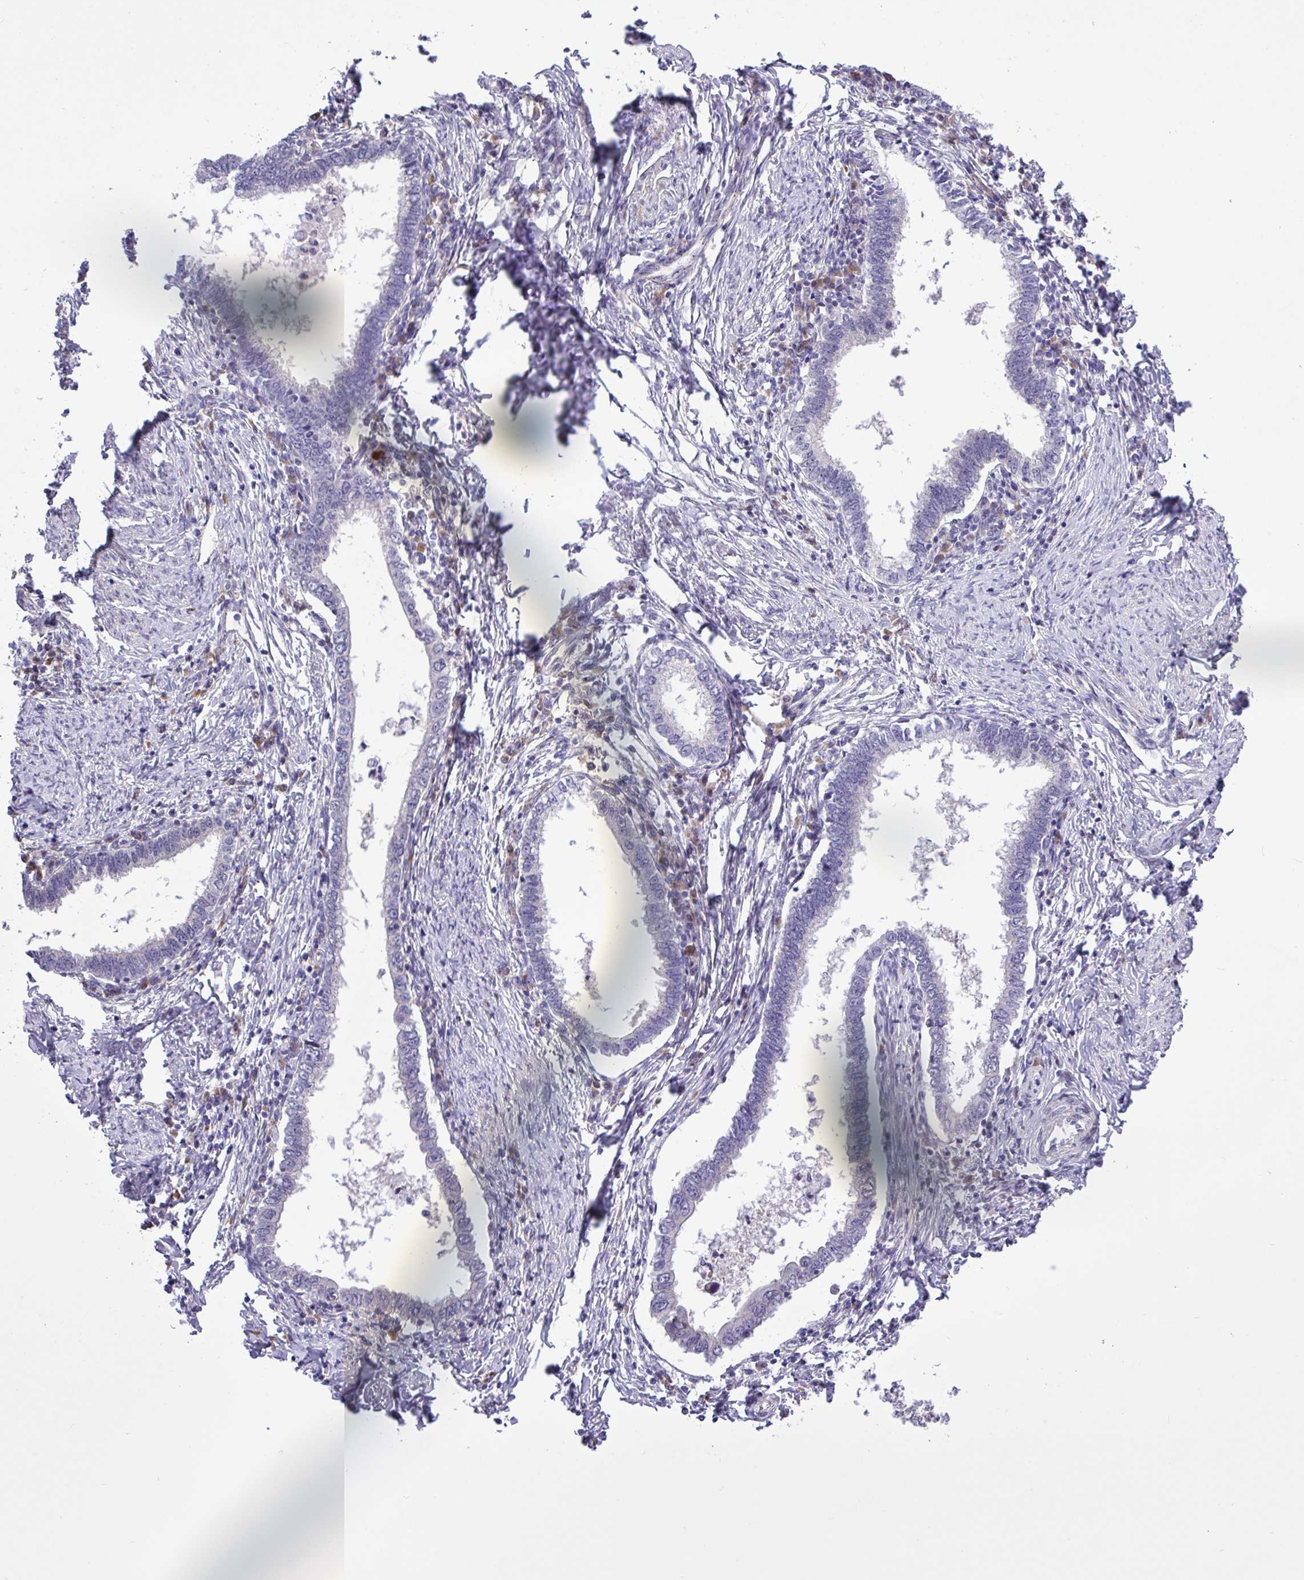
{"staining": {"intensity": "negative", "quantity": "none", "location": "none"}, "tissue": "cervical cancer", "cell_type": "Tumor cells", "image_type": "cancer", "snomed": [{"axis": "morphology", "description": "Adenocarcinoma, NOS"}, {"axis": "topography", "description": "Cervix"}], "caption": "A high-resolution micrograph shows IHC staining of cervical cancer, which shows no significant positivity in tumor cells.", "gene": "SPINK8", "patient": {"sex": "female", "age": 36}}